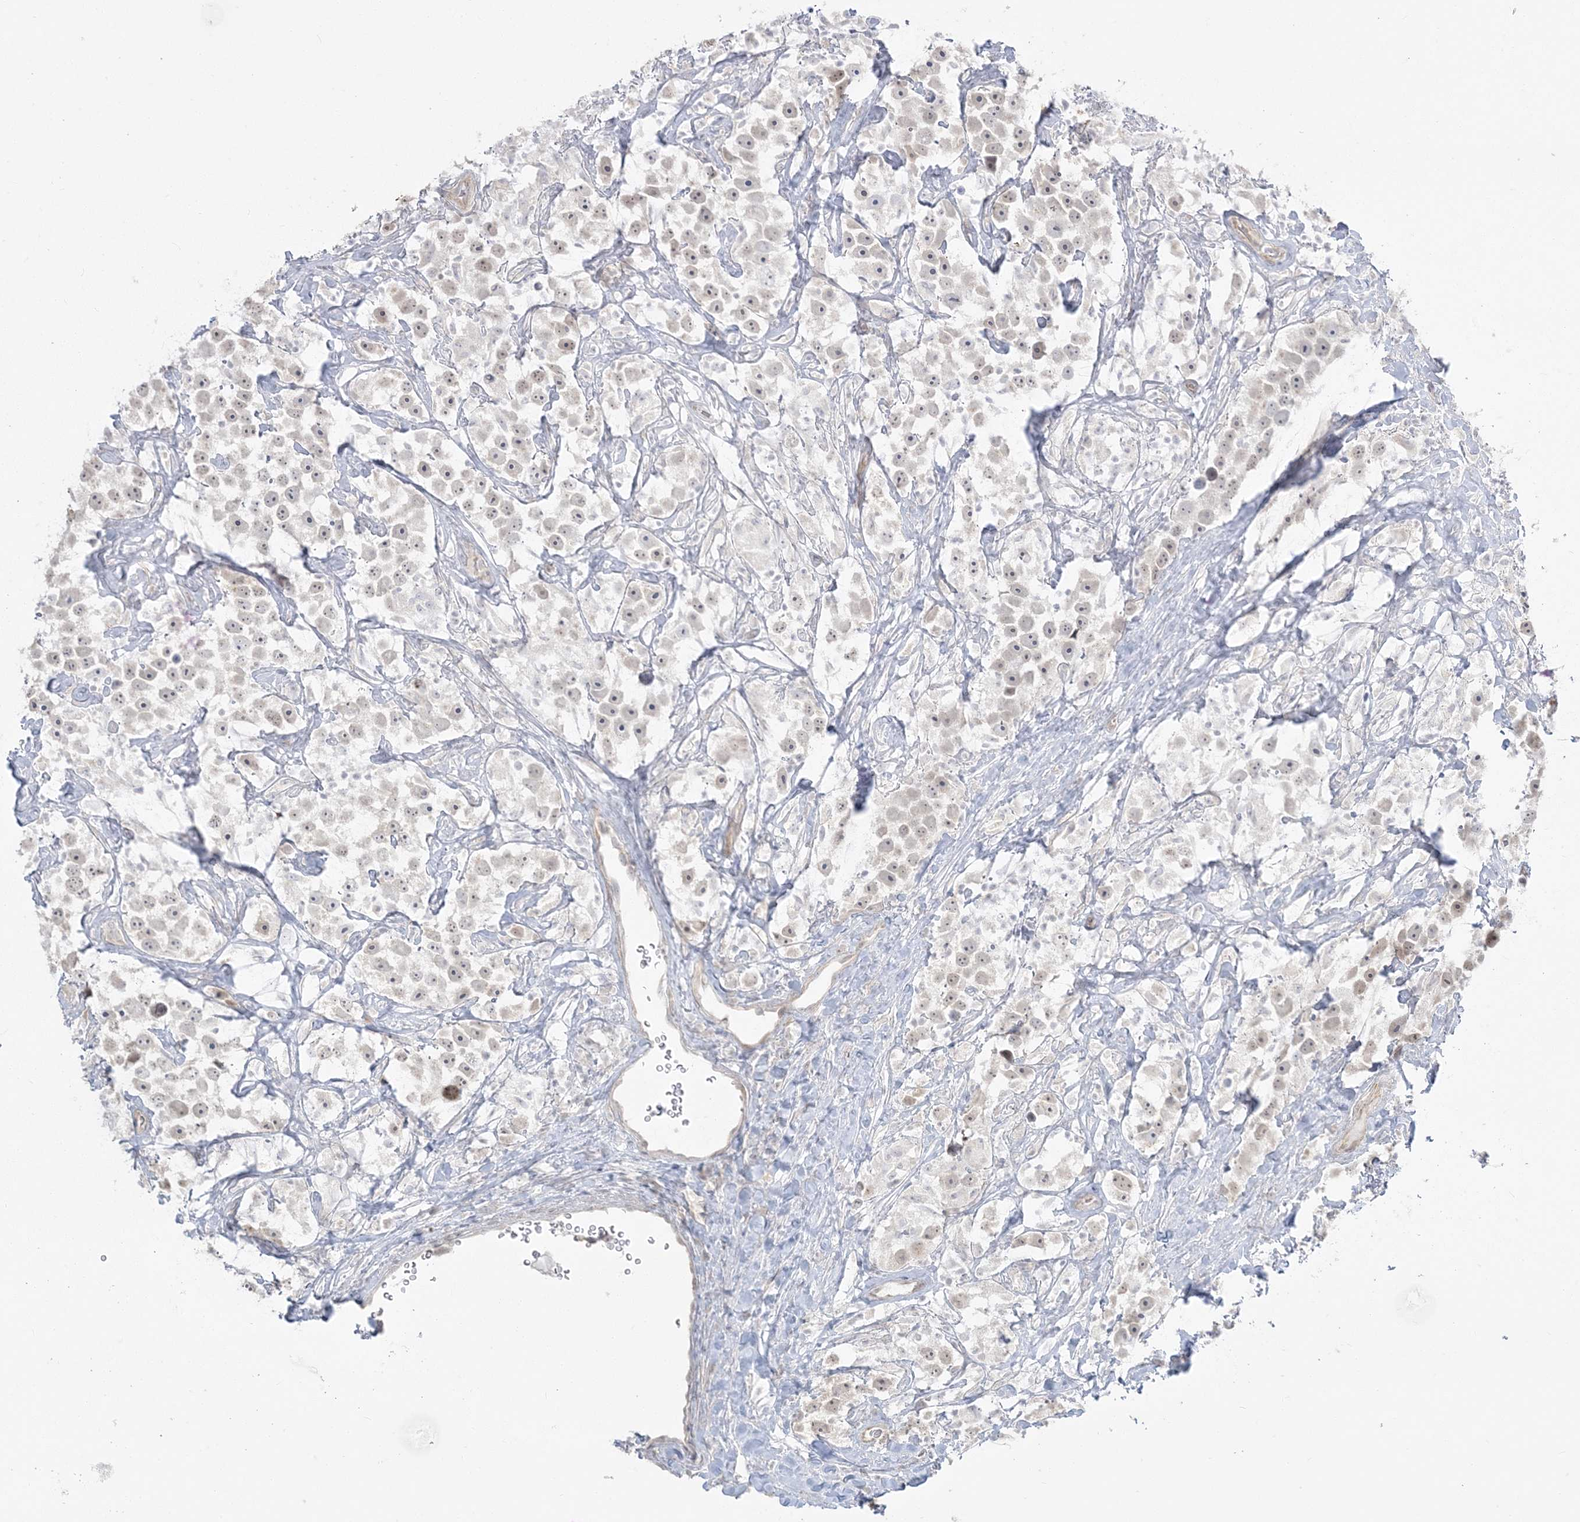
{"staining": {"intensity": "negative", "quantity": "none", "location": "none"}, "tissue": "testis cancer", "cell_type": "Tumor cells", "image_type": "cancer", "snomed": [{"axis": "morphology", "description": "Seminoma, NOS"}, {"axis": "topography", "description": "Testis"}], "caption": "Micrograph shows no significant protein expression in tumor cells of testis cancer.", "gene": "ZC3H6", "patient": {"sex": "male", "age": 49}}